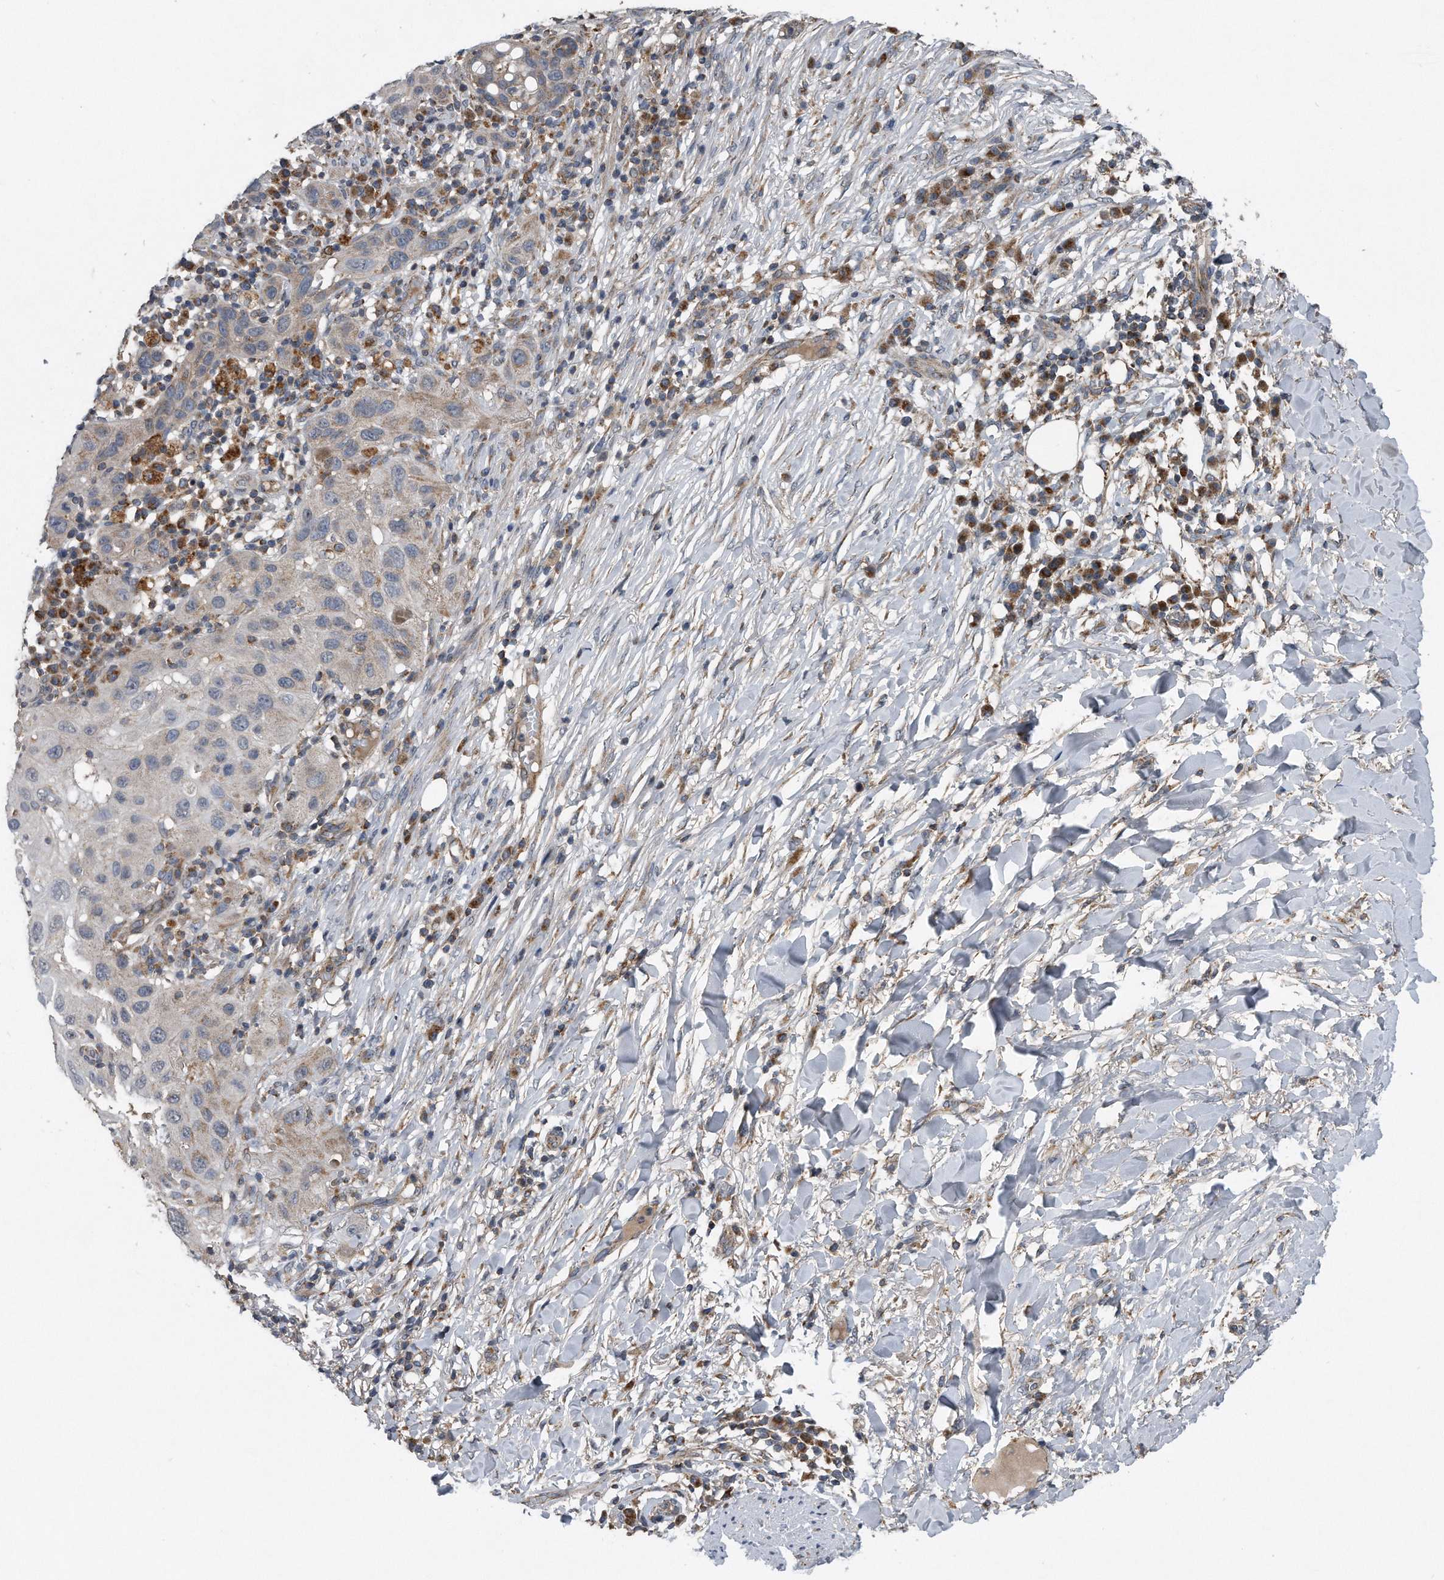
{"staining": {"intensity": "negative", "quantity": "none", "location": "none"}, "tissue": "skin cancer", "cell_type": "Tumor cells", "image_type": "cancer", "snomed": [{"axis": "morphology", "description": "Normal tissue, NOS"}, {"axis": "morphology", "description": "Squamous cell carcinoma, NOS"}, {"axis": "topography", "description": "Skin"}], "caption": "Photomicrograph shows no protein positivity in tumor cells of skin squamous cell carcinoma tissue. (DAB (3,3'-diaminobenzidine) immunohistochemistry (IHC) visualized using brightfield microscopy, high magnification).", "gene": "LYRM4", "patient": {"sex": "female", "age": 96}}